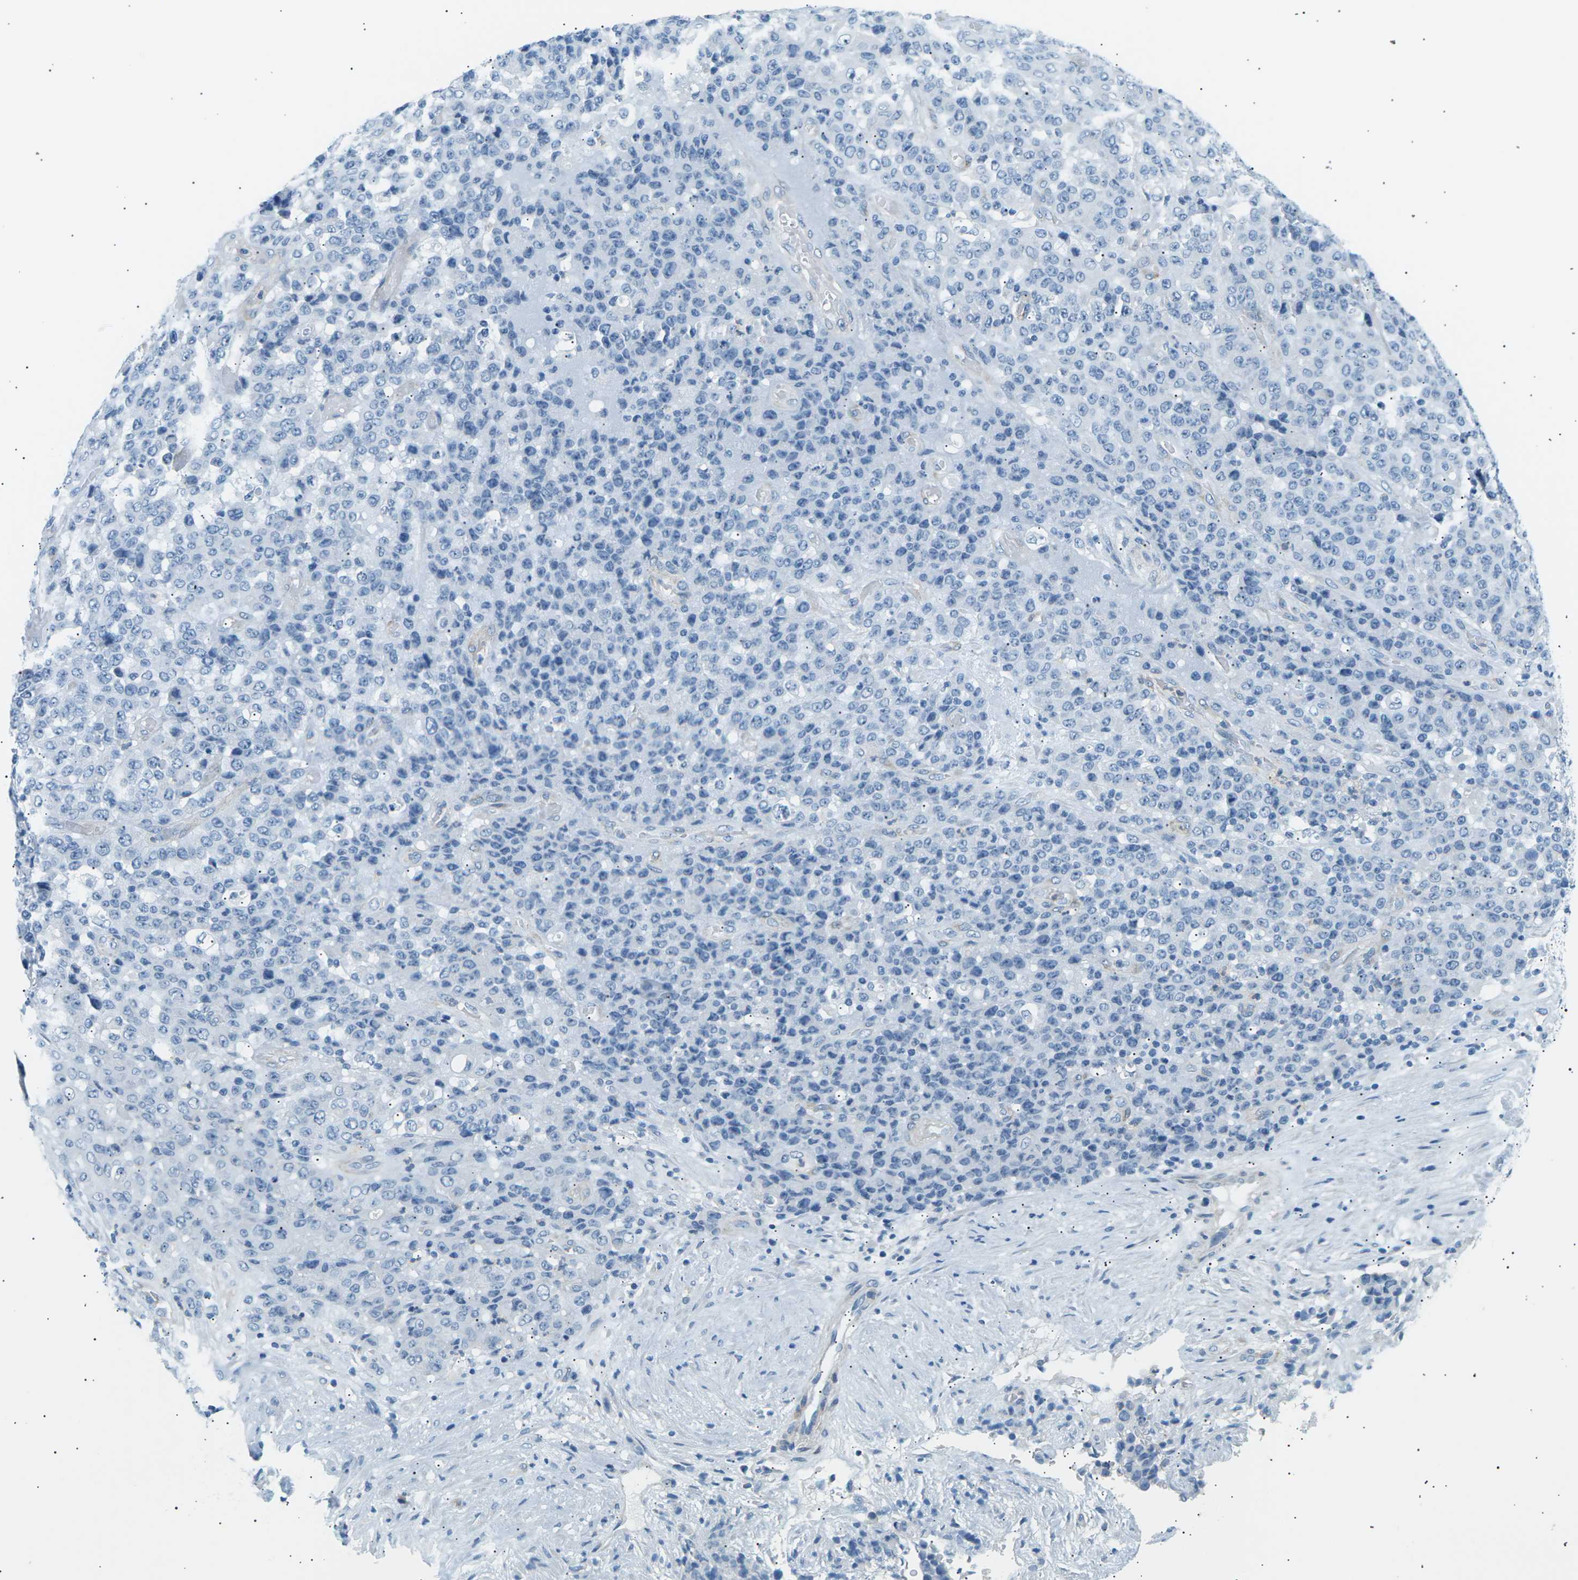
{"staining": {"intensity": "negative", "quantity": "none", "location": "none"}, "tissue": "stomach cancer", "cell_type": "Tumor cells", "image_type": "cancer", "snomed": [{"axis": "morphology", "description": "Adenocarcinoma, NOS"}, {"axis": "topography", "description": "Stomach"}], "caption": "IHC of adenocarcinoma (stomach) reveals no positivity in tumor cells. Nuclei are stained in blue.", "gene": "SEPTIN5", "patient": {"sex": "female", "age": 73}}